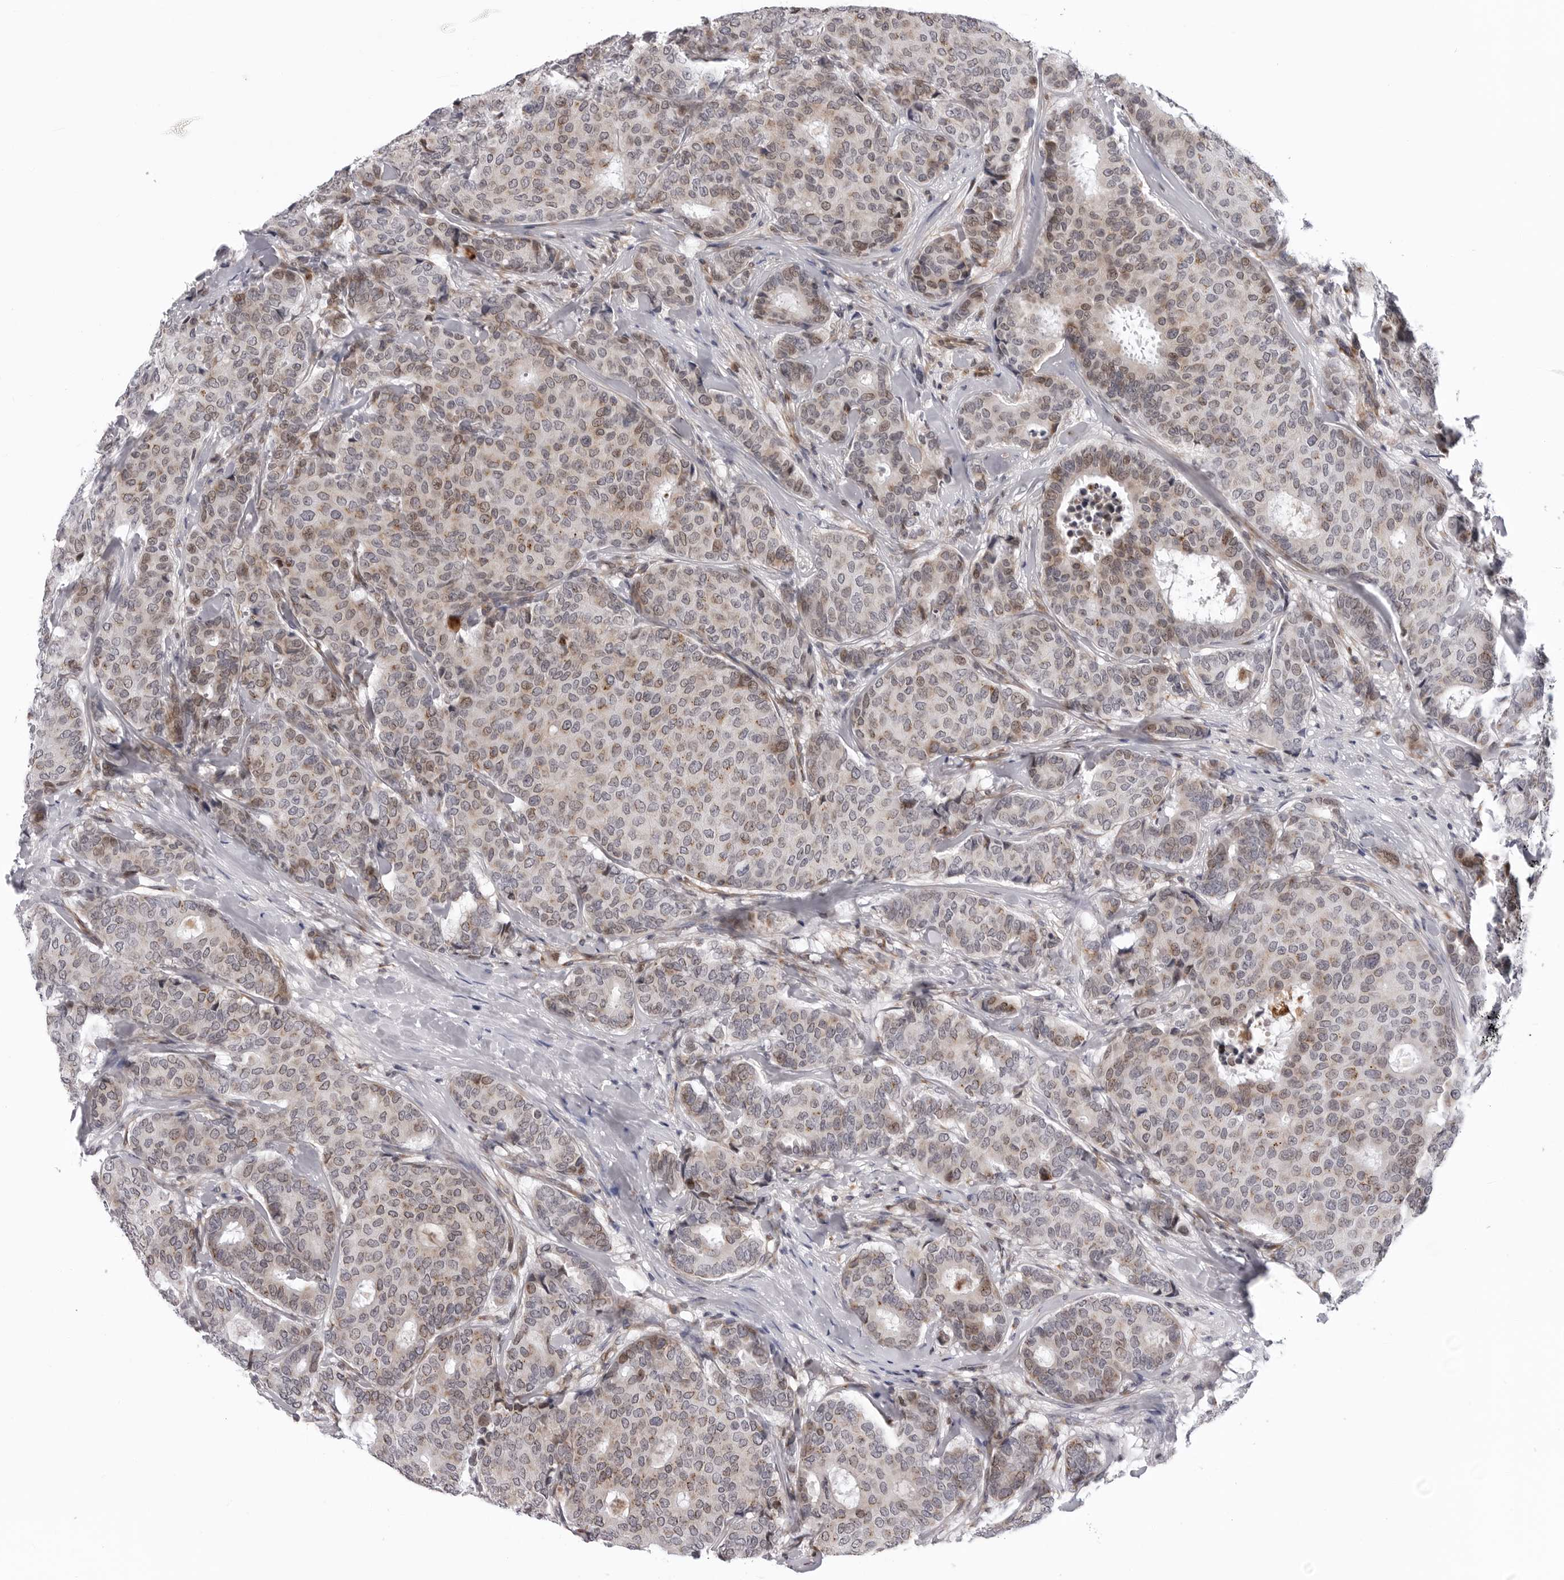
{"staining": {"intensity": "weak", "quantity": "25%-75%", "location": "cytoplasmic/membranous"}, "tissue": "breast cancer", "cell_type": "Tumor cells", "image_type": "cancer", "snomed": [{"axis": "morphology", "description": "Duct carcinoma"}, {"axis": "topography", "description": "Breast"}], "caption": "Infiltrating ductal carcinoma (breast) stained with a protein marker exhibits weak staining in tumor cells.", "gene": "CDK20", "patient": {"sex": "female", "age": 75}}